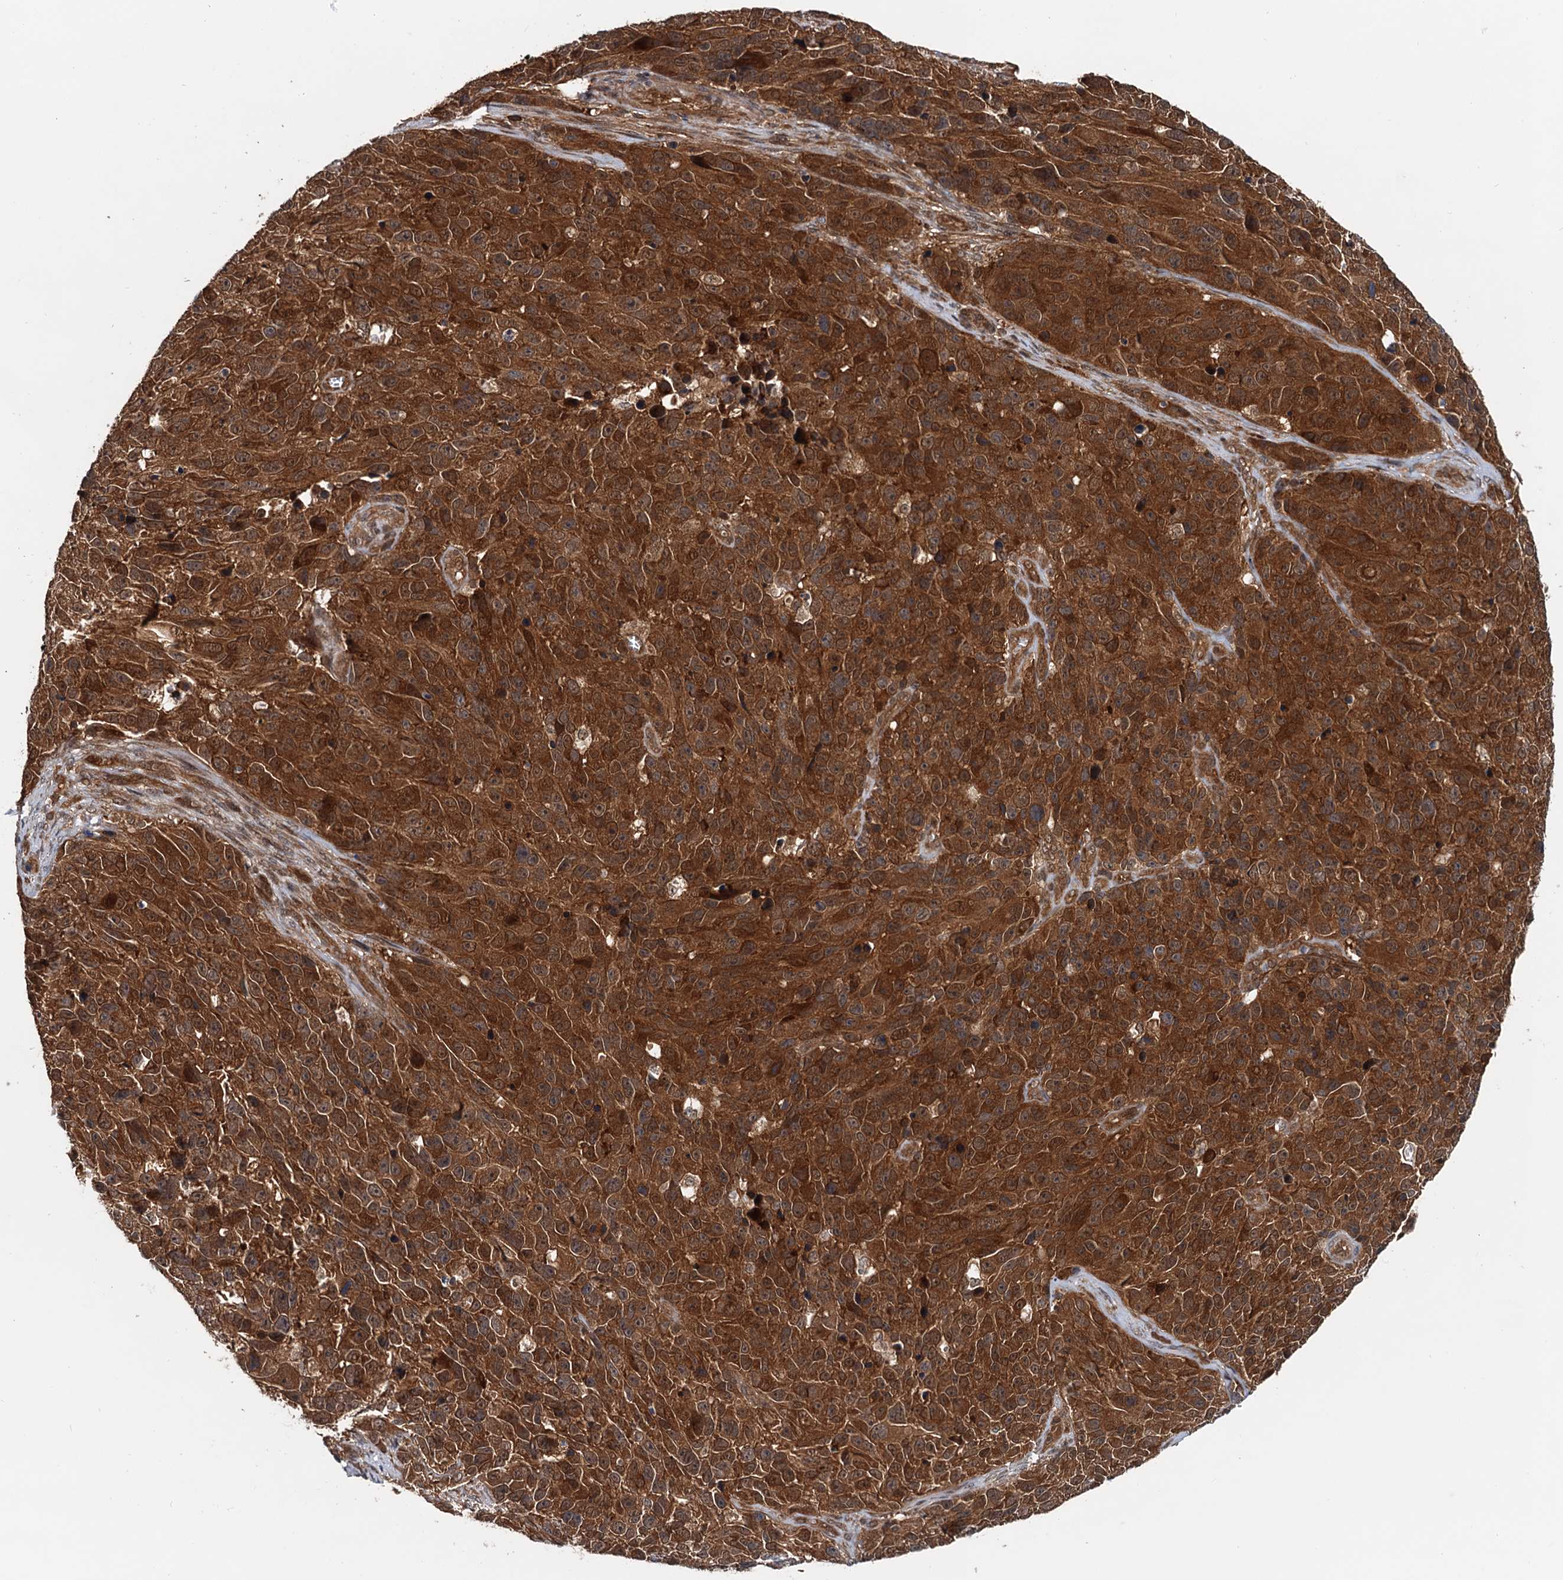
{"staining": {"intensity": "strong", "quantity": ">75%", "location": "cytoplasmic/membranous,nuclear"}, "tissue": "melanoma", "cell_type": "Tumor cells", "image_type": "cancer", "snomed": [{"axis": "morphology", "description": "Malignant melanoma, NOS"}, {"axis": "topography", "description": "Skin"}], "caption": "Tumor cells show strong cytoplasmic/membranous and nuclear expression in about >75% of cells in malignant melanoma. Immunohistochemistry (ihc) stains the protein in brown and the nuclei are stained blue.", "gene": "AAGAB", "patient": {"sex": "male", "age": 84}}